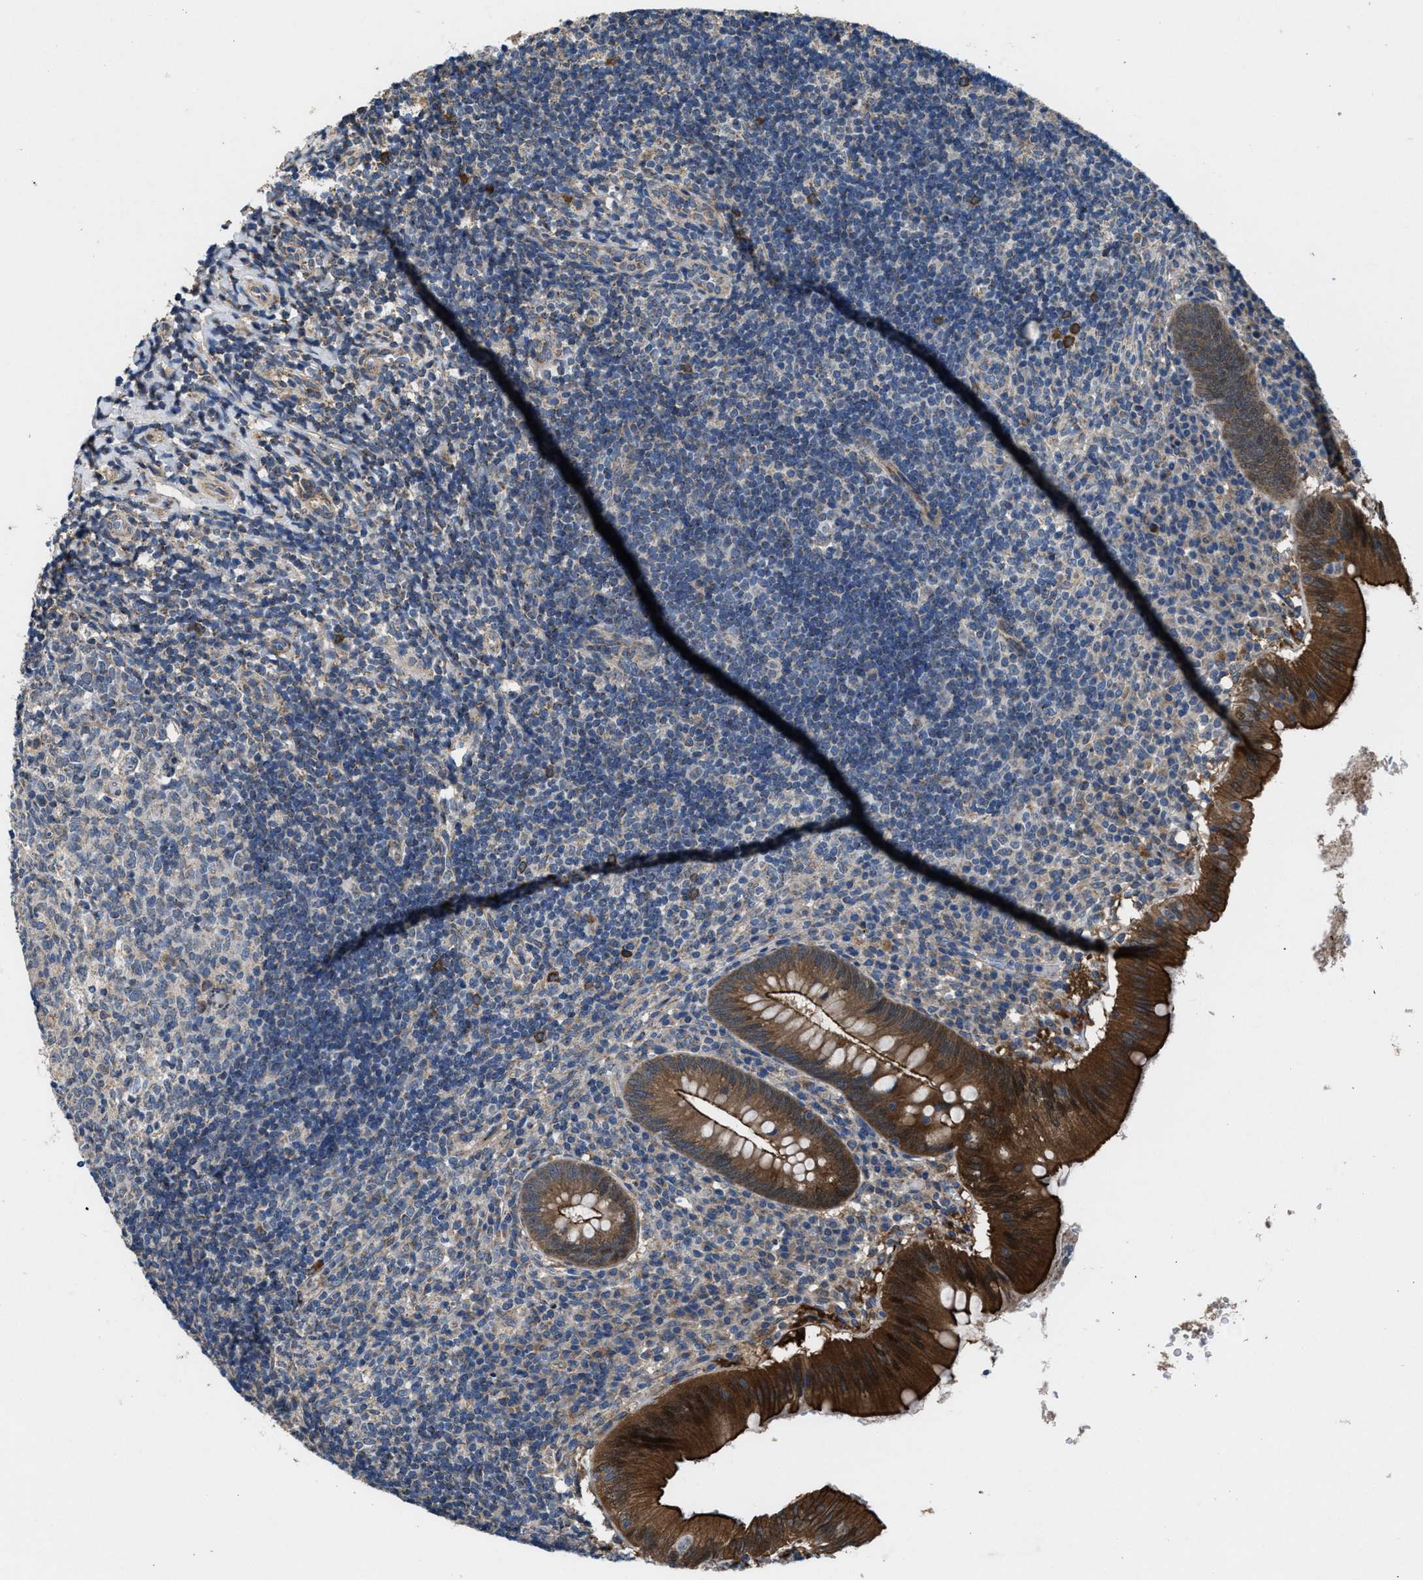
{"staining": {"intensity": "strong", "quantity": ">75%", "location": "cytoplasmic/membranous"}, "tissue": "appendix", "cell_type": "Glandular cells", "image_type": "normal", "snomed": [{"axis": "morphology", "description": "Normal tissue, NOS"}, {"axis": "topography", "description": "Appendix"}], "caption": "Immunohistochemistry (DAB) staining of unremarkable human appendix exhibits strong cytoplasmic/membranous protein staining in about >75% of glandular cells.", "gene": "PDP1", "patient": {"sex": "male", "age": 8}}